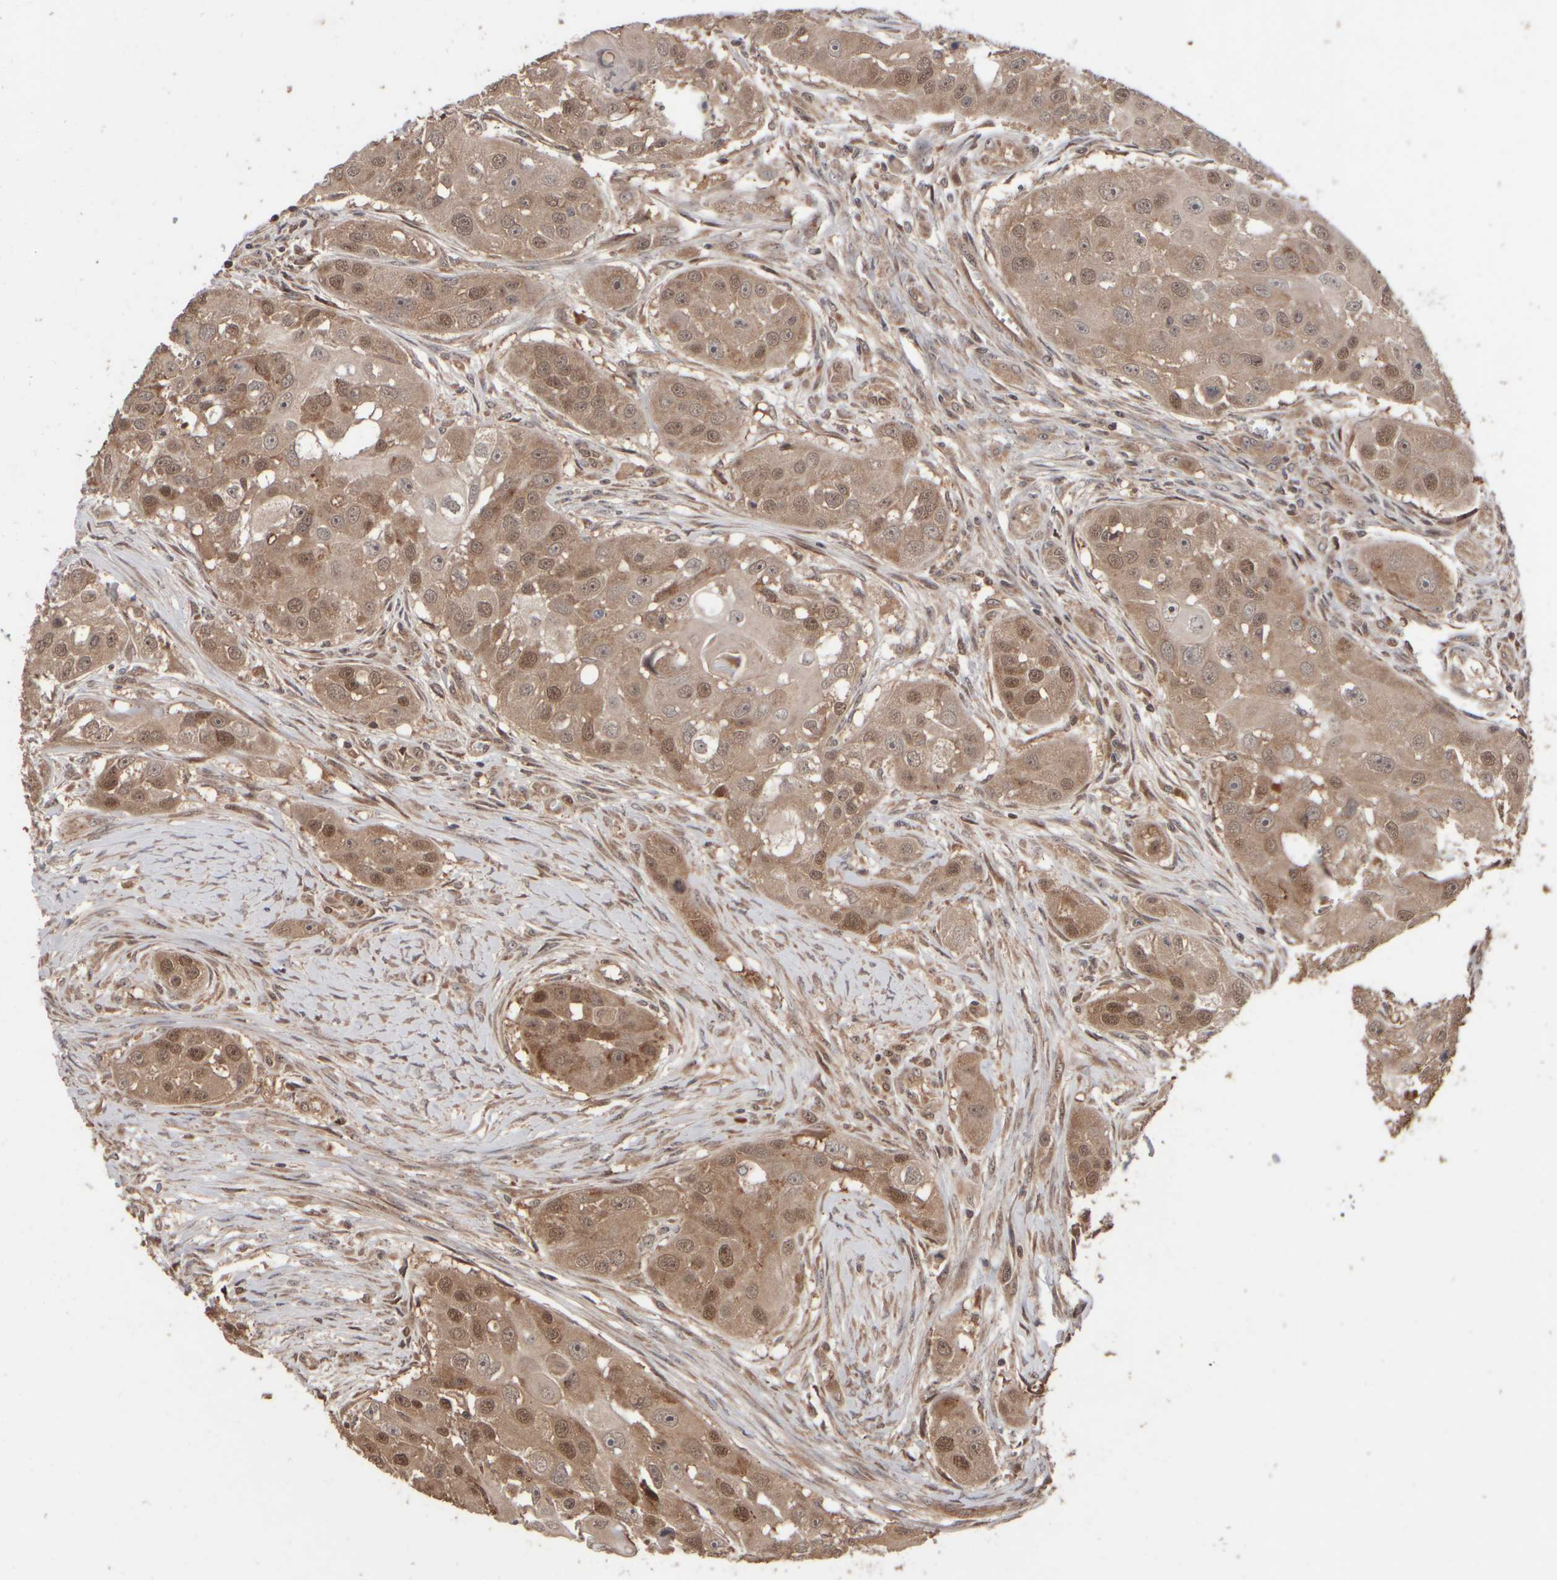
{"staining": {"intensity": "moderate", "quantity": ">75%", "location": "cytoplasmic/membranous,nuclear"}, "tissue": "head and neck cancer", "cell_type": "Tumor cells", "image_type": "cancer", "snomed": [{"axis": "morphology", "description": "Normal tissue, NOS"}, {"axis": "morphology", "description": "Squamous cell carcinoma, NOS"}, {"axis": "topography", "description": "Skeletal muscle"}, {"axis": "topography", "description": "Head-Neck"}], "caption": "Moderate cytoplasmic/membranous and nuclear expression for a protein is appreciated in approximately >75% of tumor cells of head and neck cancer (squamous cell carcinoma) using immunohistochemistry (IHC).", "gene": "ABHD11", "patient": {"sex": "male", "age": 51}}